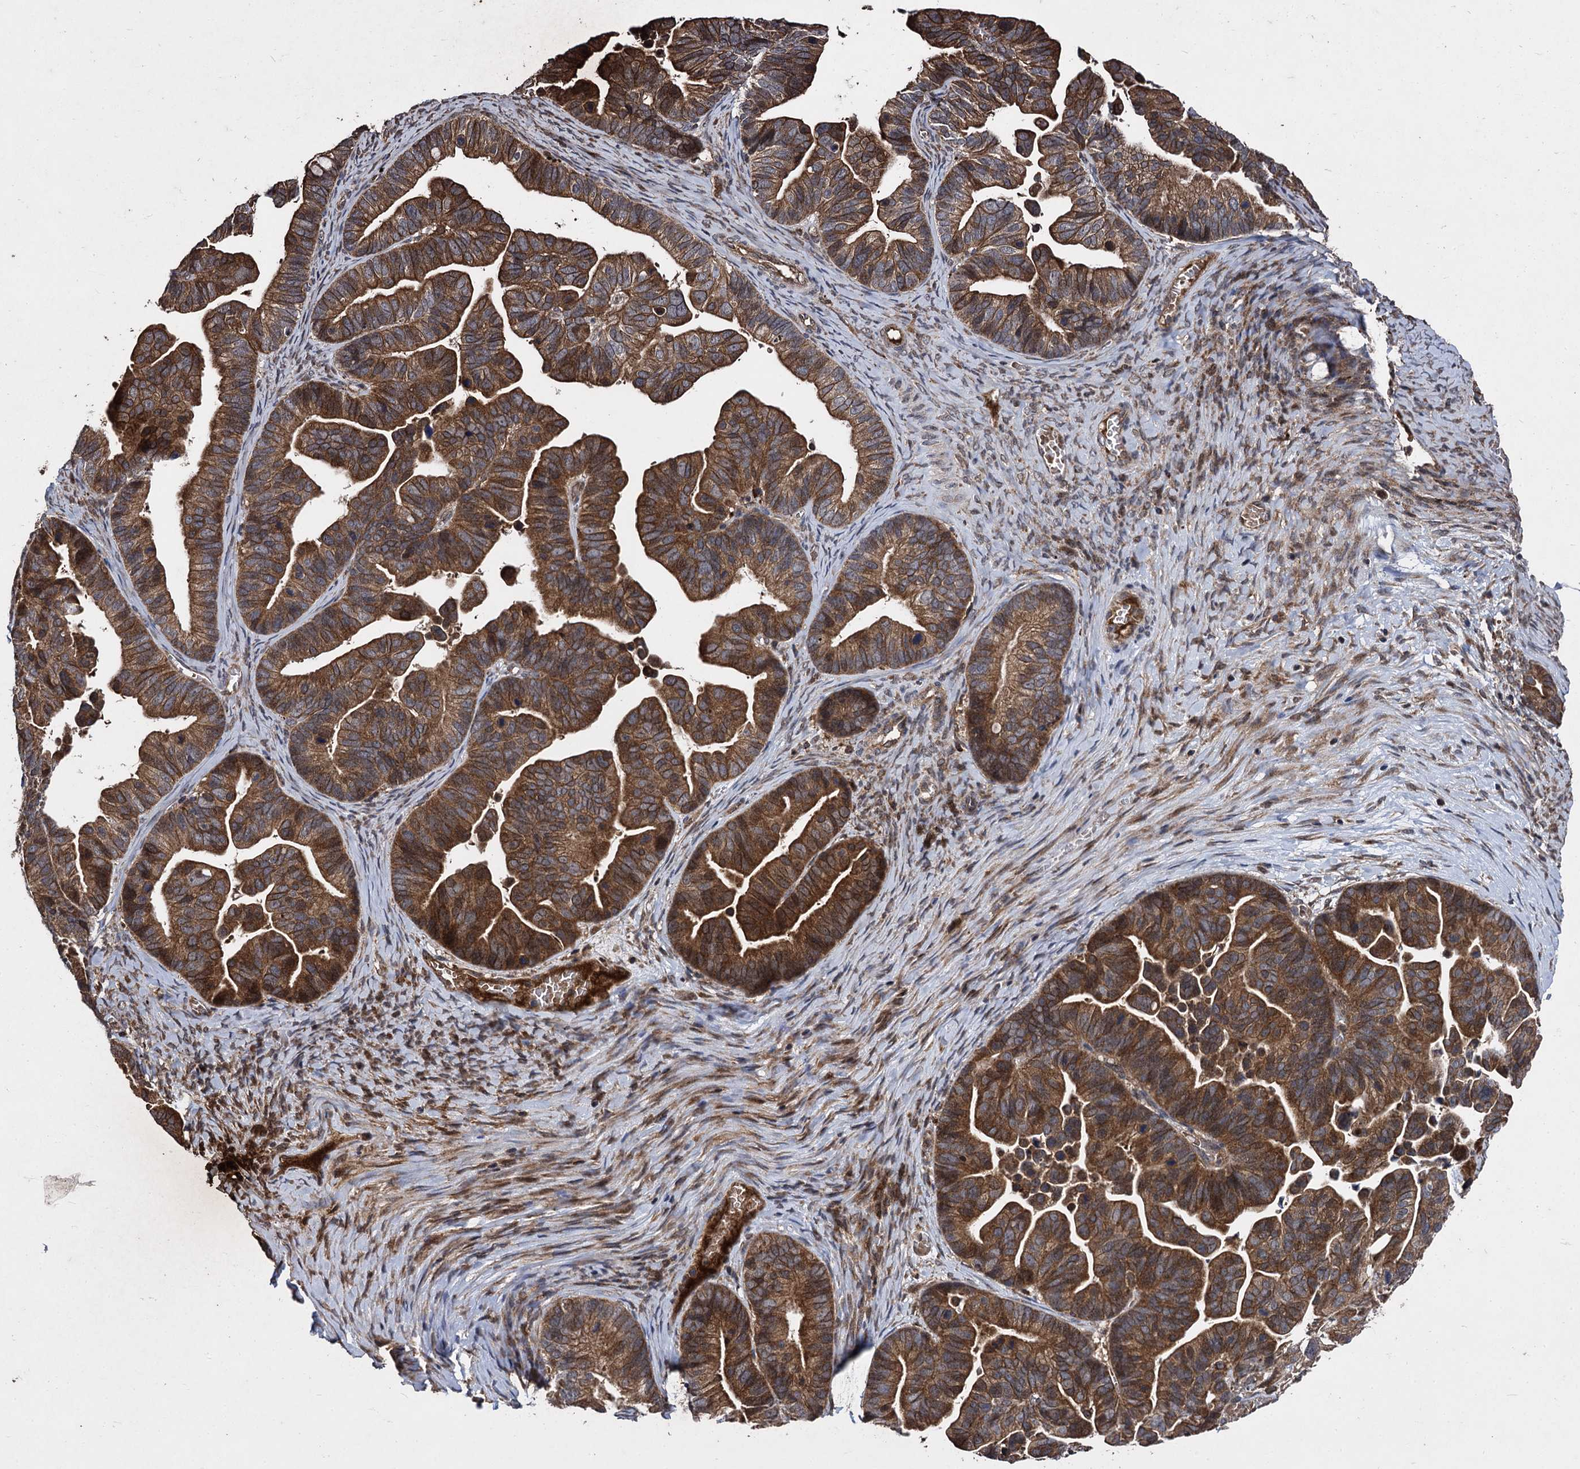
{"staining": {"intensity": "strong", "quantity": ">75%", "location": "cytoplasmic/membranous"}, "tissue": "ovarian cancer", "cell_type": "Tumor cells", "image_type": "cancer", "snomed": [{"axis": "morphology", "description": "Cystadenocarcinoma, serous, NOS"}, {"axis": "topography", "description": "Ovary"}], "caption": "Immunohistochemistry photomicrograph of neoplastic tissue: ovarian cancer (serous cystadenocarcinoma) stained using immunohistochemistry displays high levels of strong protein expression localized specifically in the cytoplasmic/membranous of tumor cells, appearing as a cytoplasmic/membranous brown color.", "gene": "BCL2L2", "patient": {"sex": "female", "age": 56}}